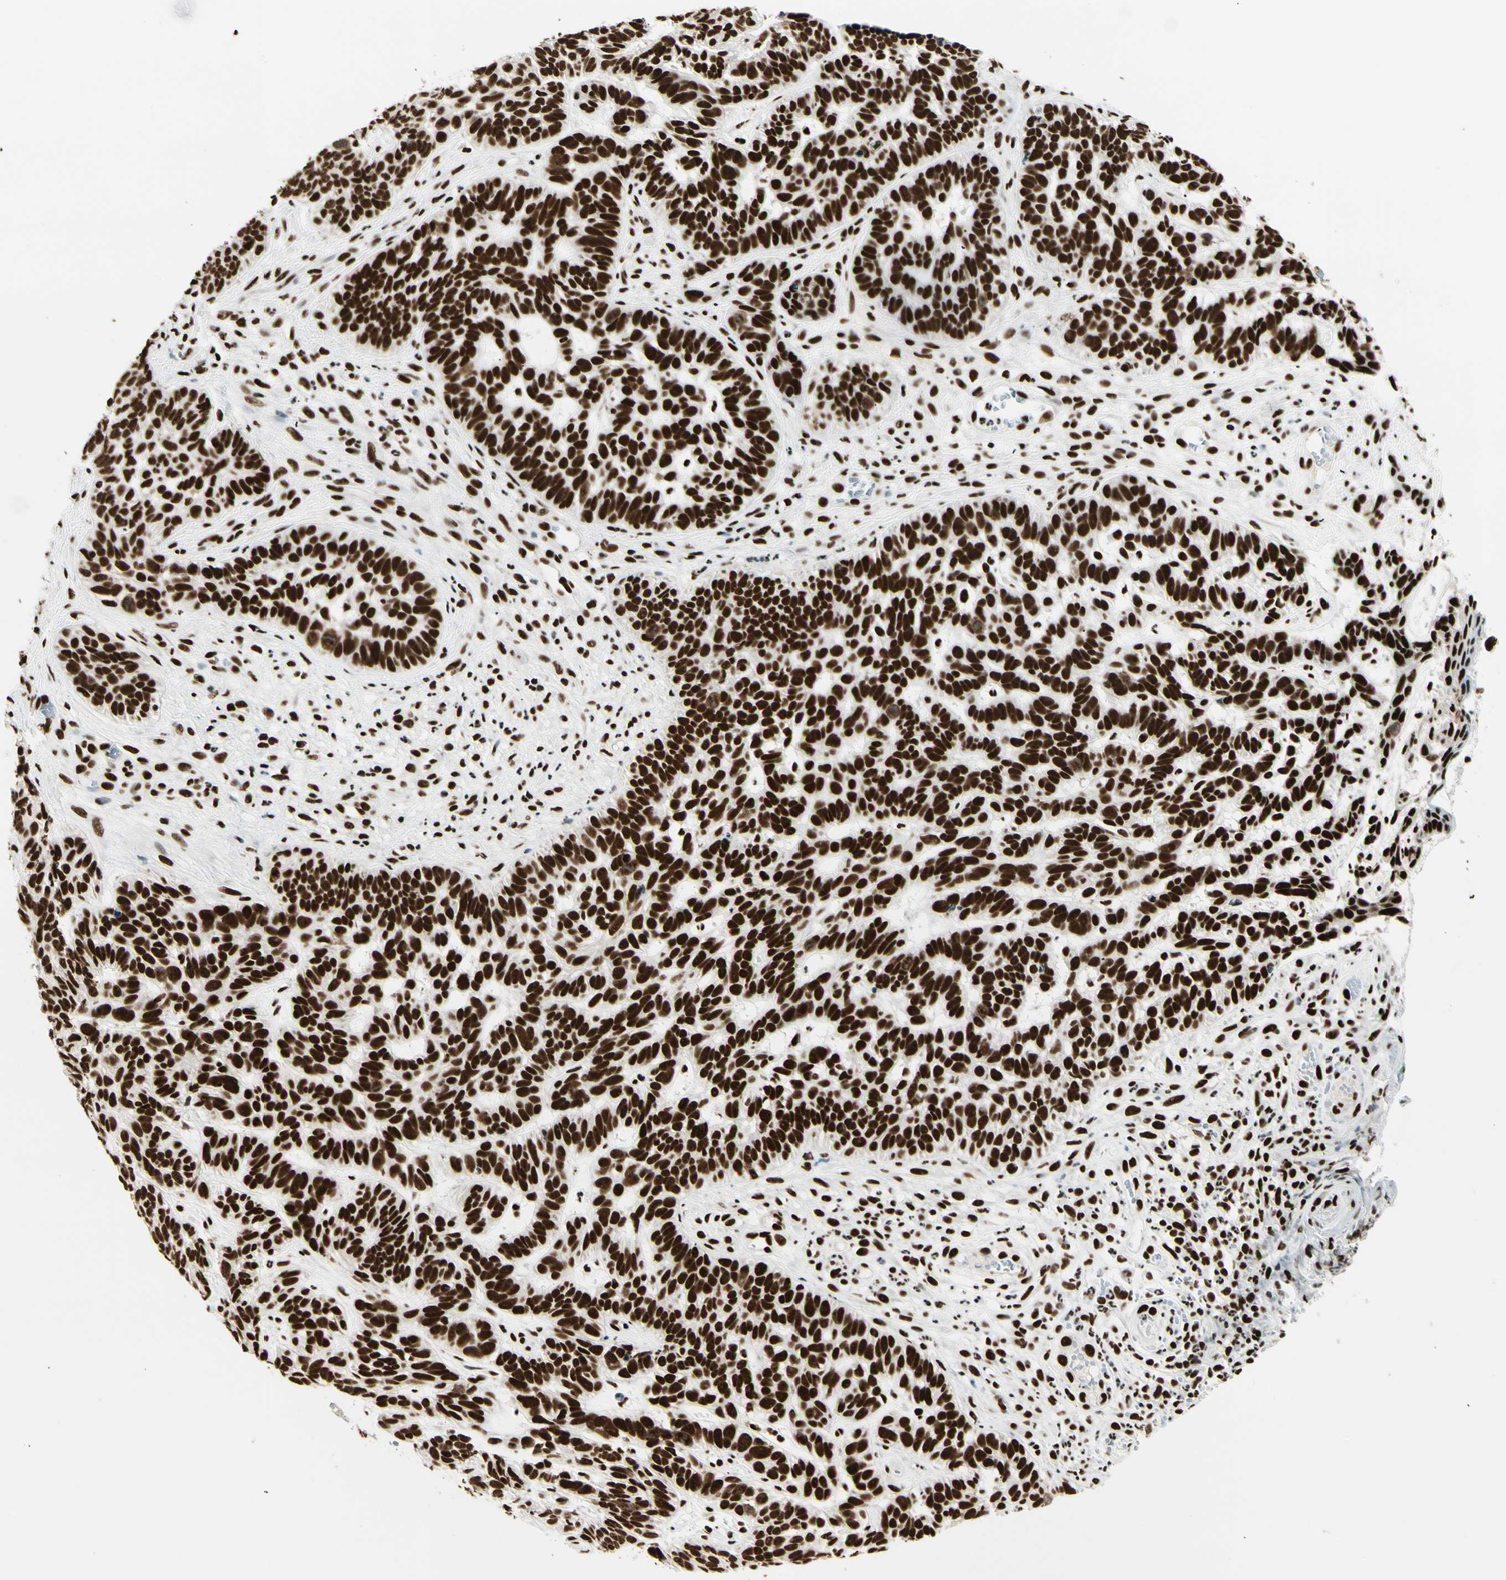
{"staining": {"intensity": "strong", "quantity": ">75%", "location": "nuclear"}, "tissue": "skin cancer", "cell_type": "Tumor cells", "image_type": "cancer", "snomed": [{"axis": "morphology", "description": "Basal cell carcinoma"}, {"axis": "topography", "description": "Skin"}], "caption": "Skin cancer (basal cell carcinoma) stained with a protein marker demonstrates strong staining in tumor cells.", "gene": "CCAR1", "patient": {"sex": "male", "age": 87}}